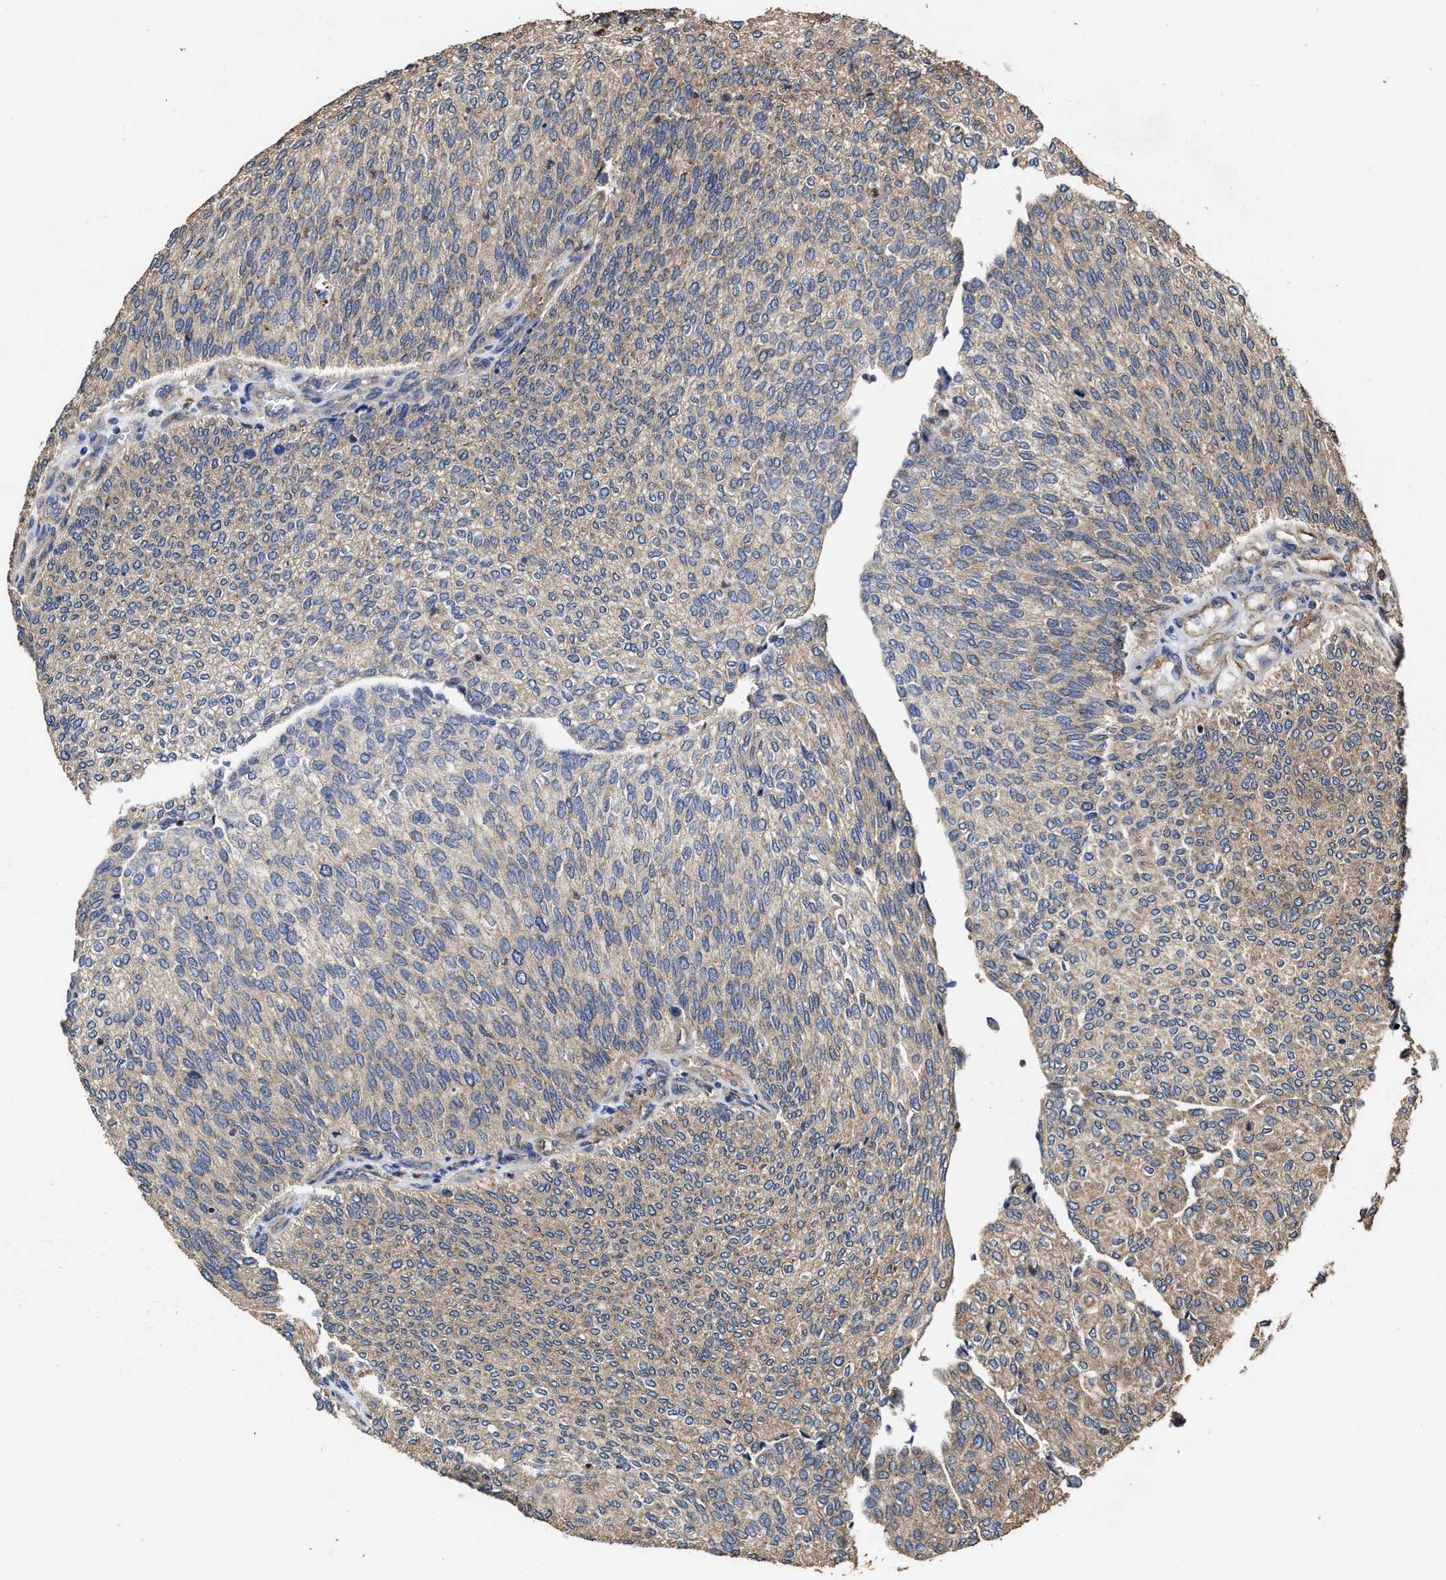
{"staining": {"intensity": "weak", "quantity": ">75%", "location": "cytoplasmic/membranous"}, "tissue": "urothelial cancer", "cell_type": "Tumor cells", "image_type": "cancer", "snomed": [{"axis": "morphology", "description": "Urothelial carcinoma, Low grade"}, {"axis": "topography", "description": "Urinary bladder"}], "caption": "Low-grade urothelial carcinoma stained with a brown dye shows weak cytoplasmic/membranous positive expression in approximately >75% of tumor cells.", "gene": "SFXN4", "patient": {"sex": "female", "age": 79}}